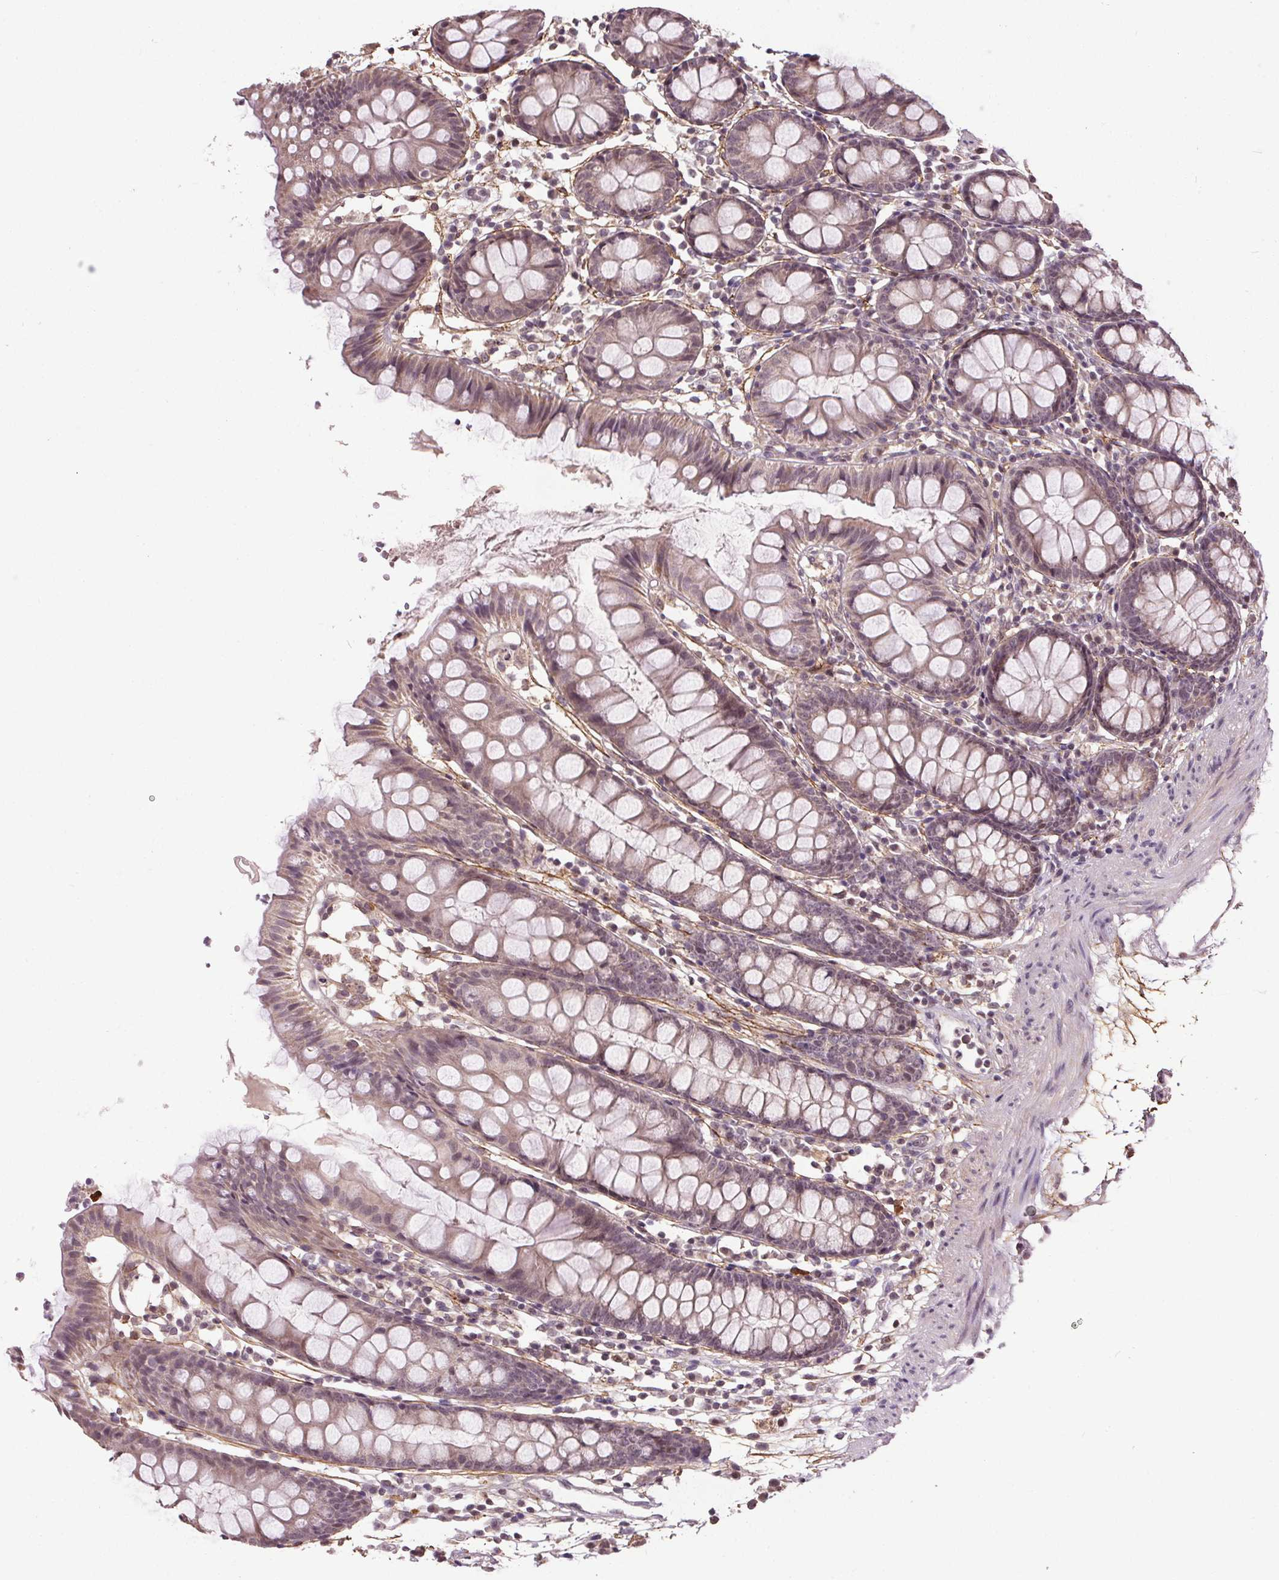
{"staining": {"intensity": "weak", "quantity": "<25%", "location": "nuclear"}, "tissue": "colon", "cell_type": "Endothelial cells", "image_type": "normal", "snomed": [{"axis": "morphology", "description": "Normal tissue, NOS"}, {"axis": "topography", "description": "Colon"}], "caption": "A high-resolution photomicrograph shows immunohistochemistry staining of unremarkable colon, which reveals no significant staining in endothelial cells. (DAB (3,3'-diaminobenzidine) IHC, high magnification).", "gene": "KIAA0232", "patient": {"sex": "female", "age": 84}}